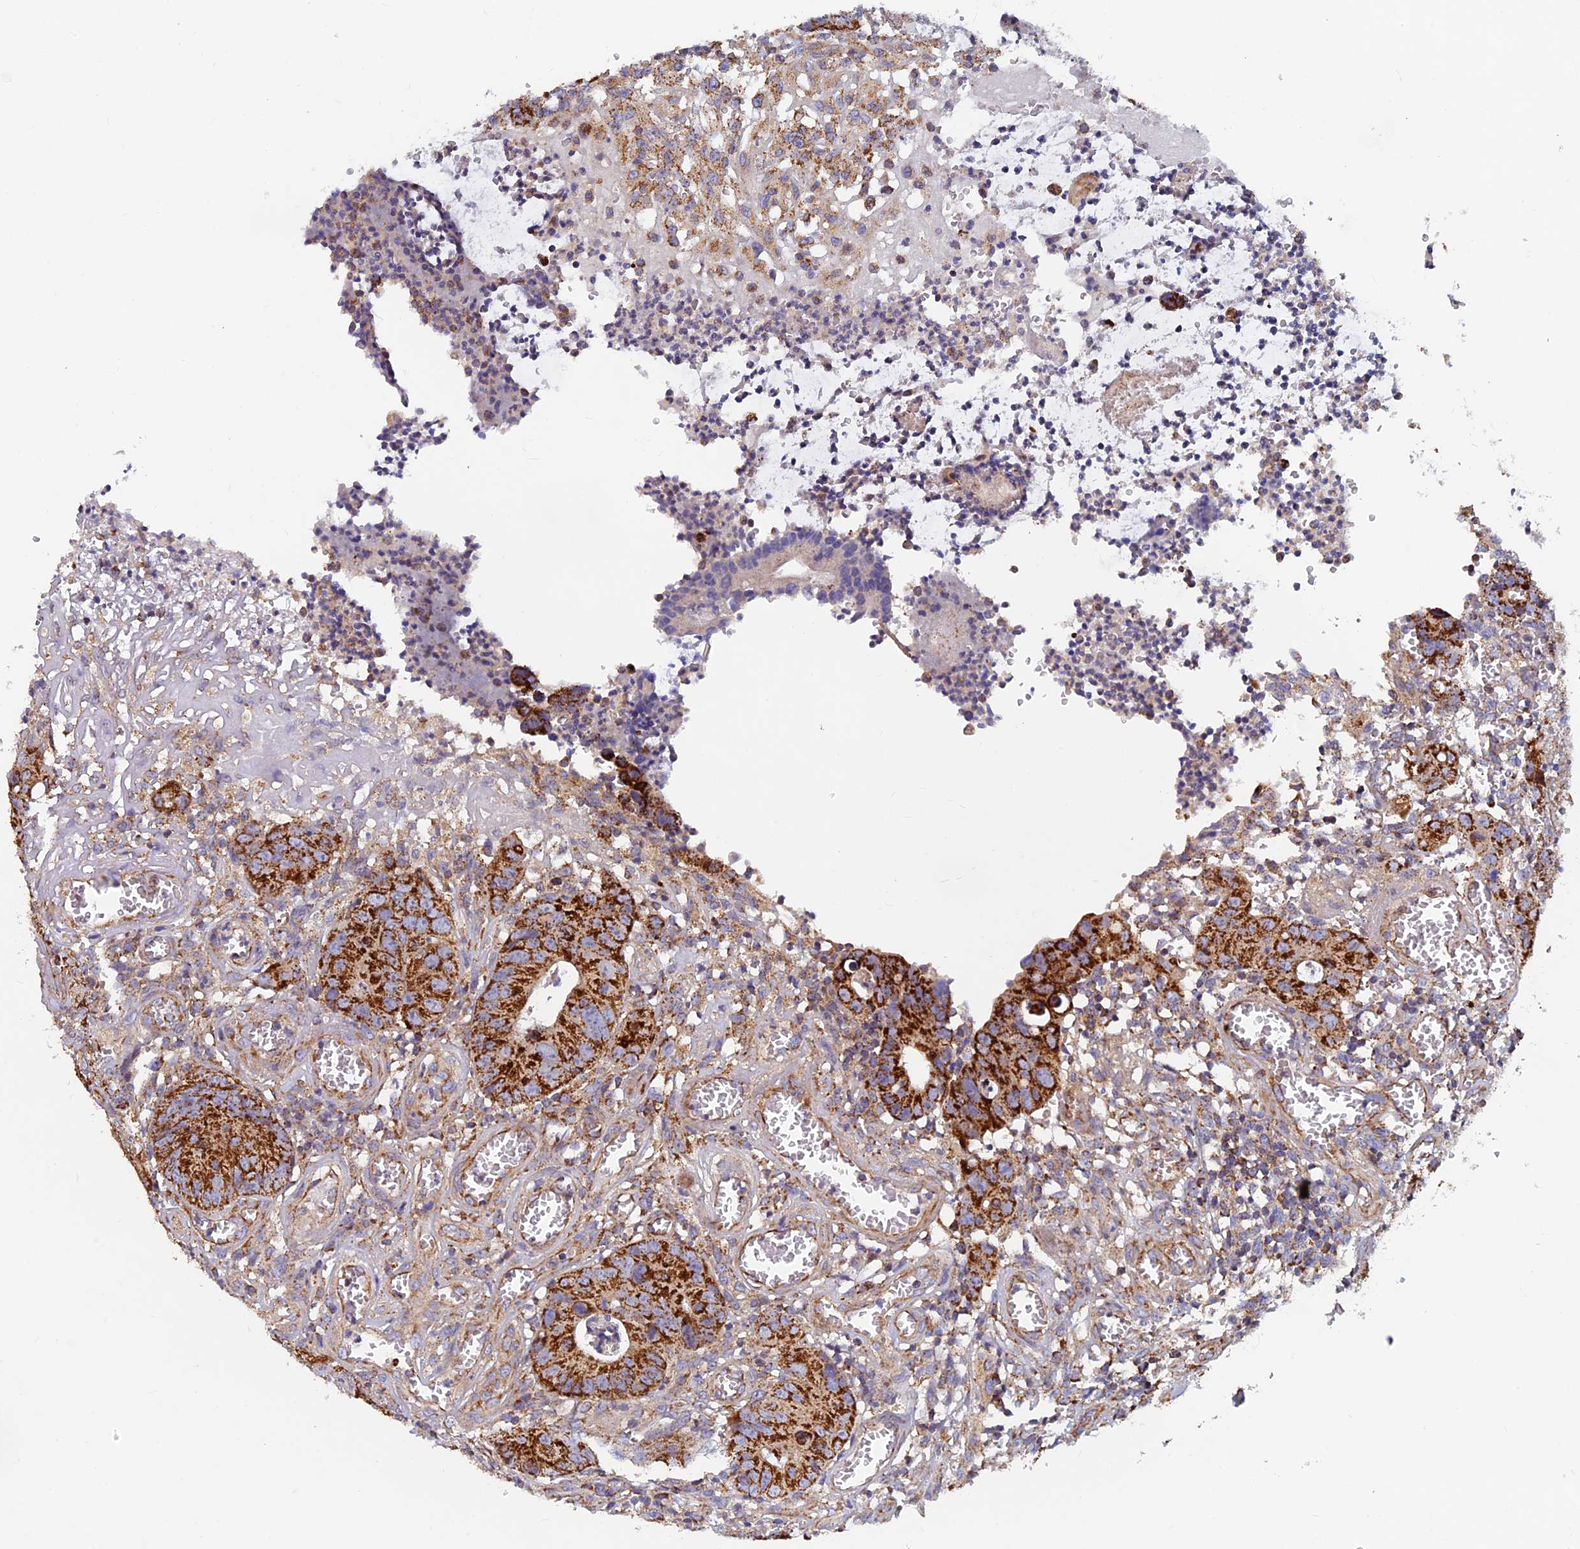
{"staining": {"intensity": "strong", "quantity": ">75%", "location": "cytoplasmic/membranous"}, "tissue": "colorectal cancer", "cell_type": "Tumor cells", "image_type": "cancer", "snomed": [{"axis": "morphology", "description": "Adenocarcinoma, NOS"}, {"axis": "topography", "description": "Colon"}], "caption": "Colorectal cancer stained for a protein (brown) exhibits strong cytoplasmic/membranous positive expression in about >75% of tumor cells.", "gene": "MRPS9", "patient": {"sex": "female", "age": 57}}